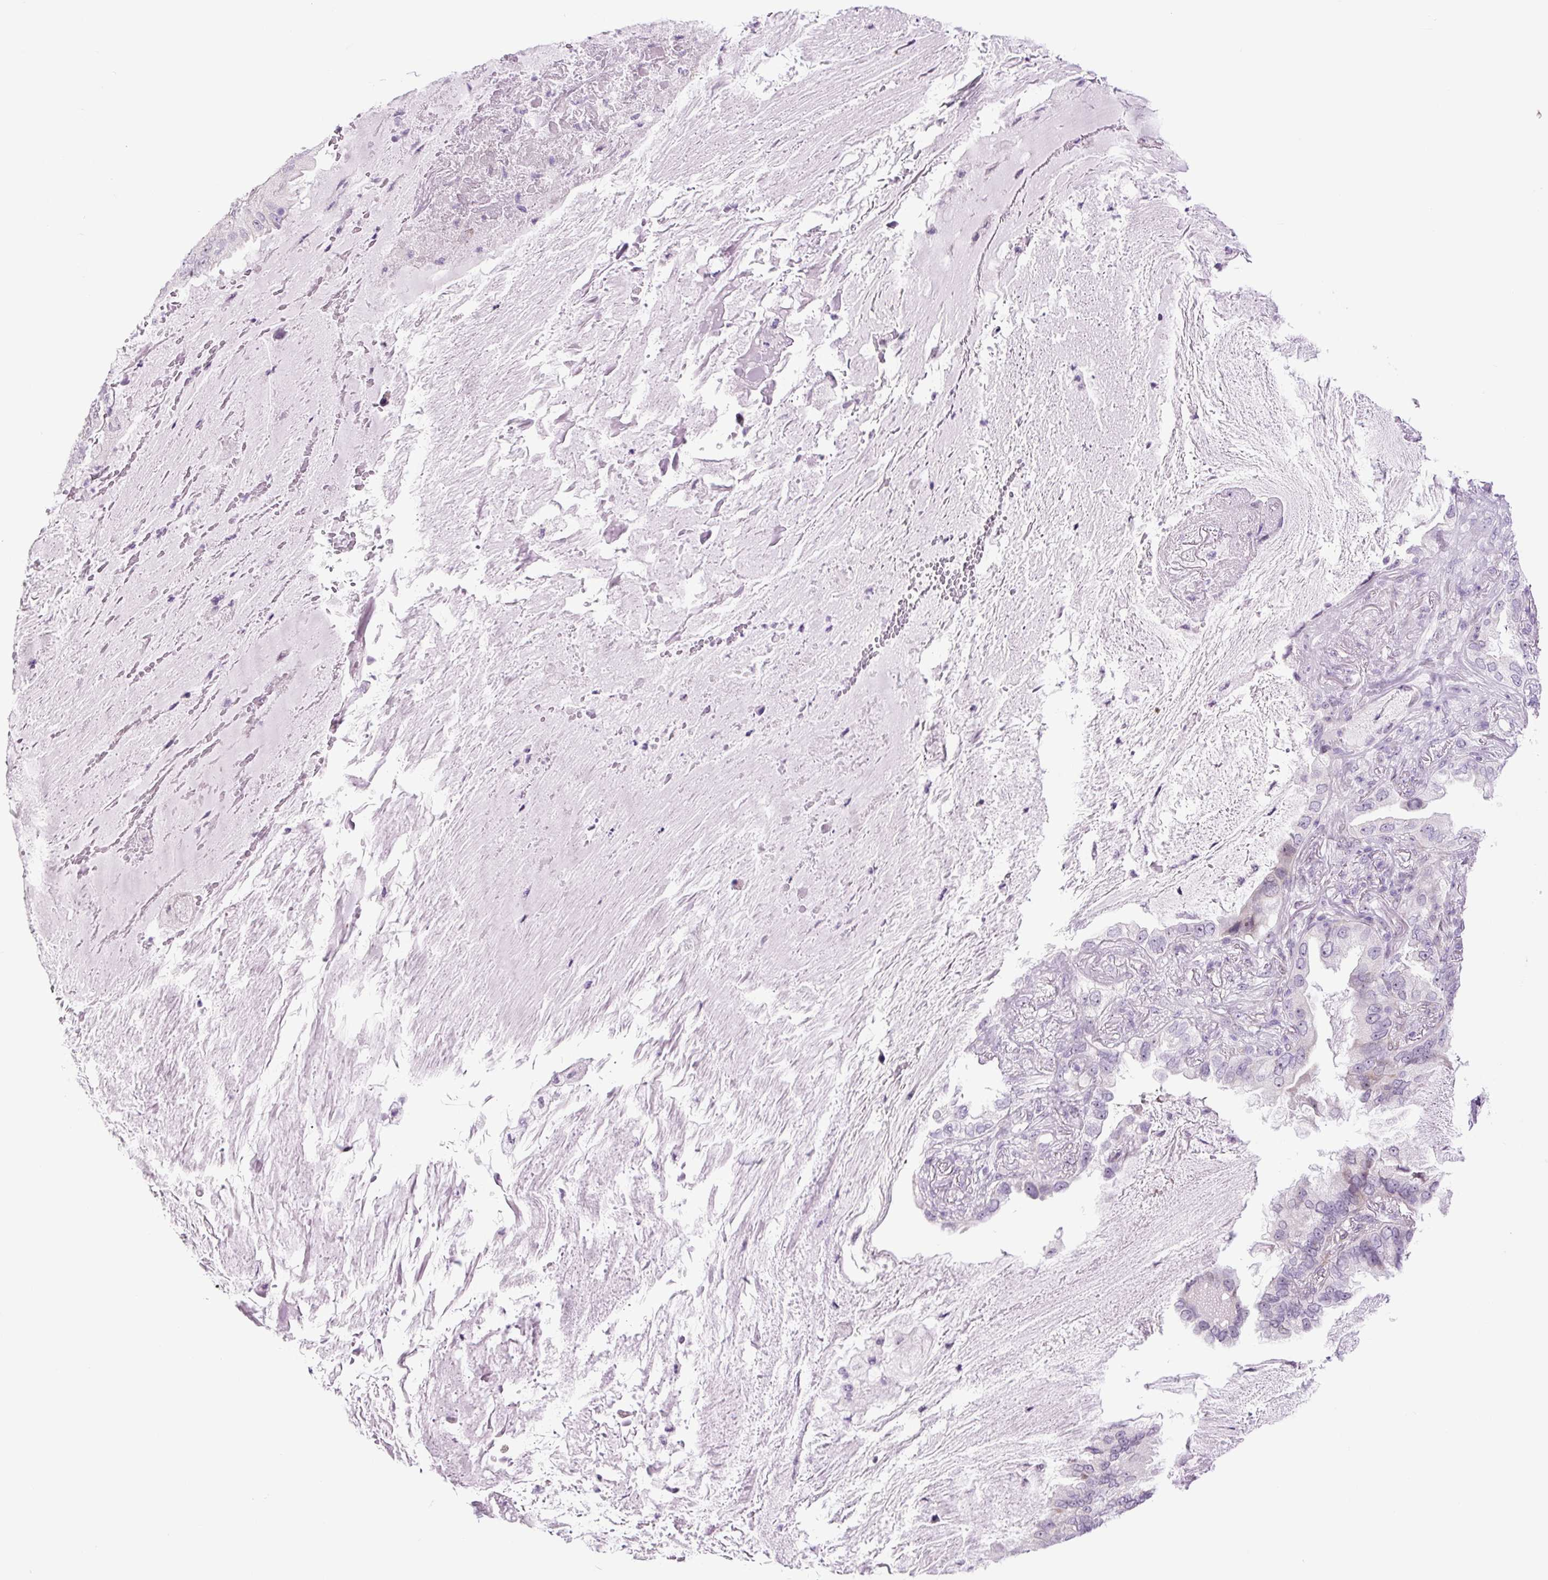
{"staining": {"intensity": "negative", "quantity": "none", "location": "none"}, "tissue": "lung cancer", "cell_type": "Tumor cells", "image_type": "cancer", "snomed": [{"axis": "morphology", "description": "Adenocarcinoma, NOS"}, {"axis": "topography", "description": "Lung"}], "caption": "Immunohistochemical staining of human lung cancer reveals no significant staining in tumor cells.", "gene": "RRS1", "patient": {"sex": "female", "age": 69}}